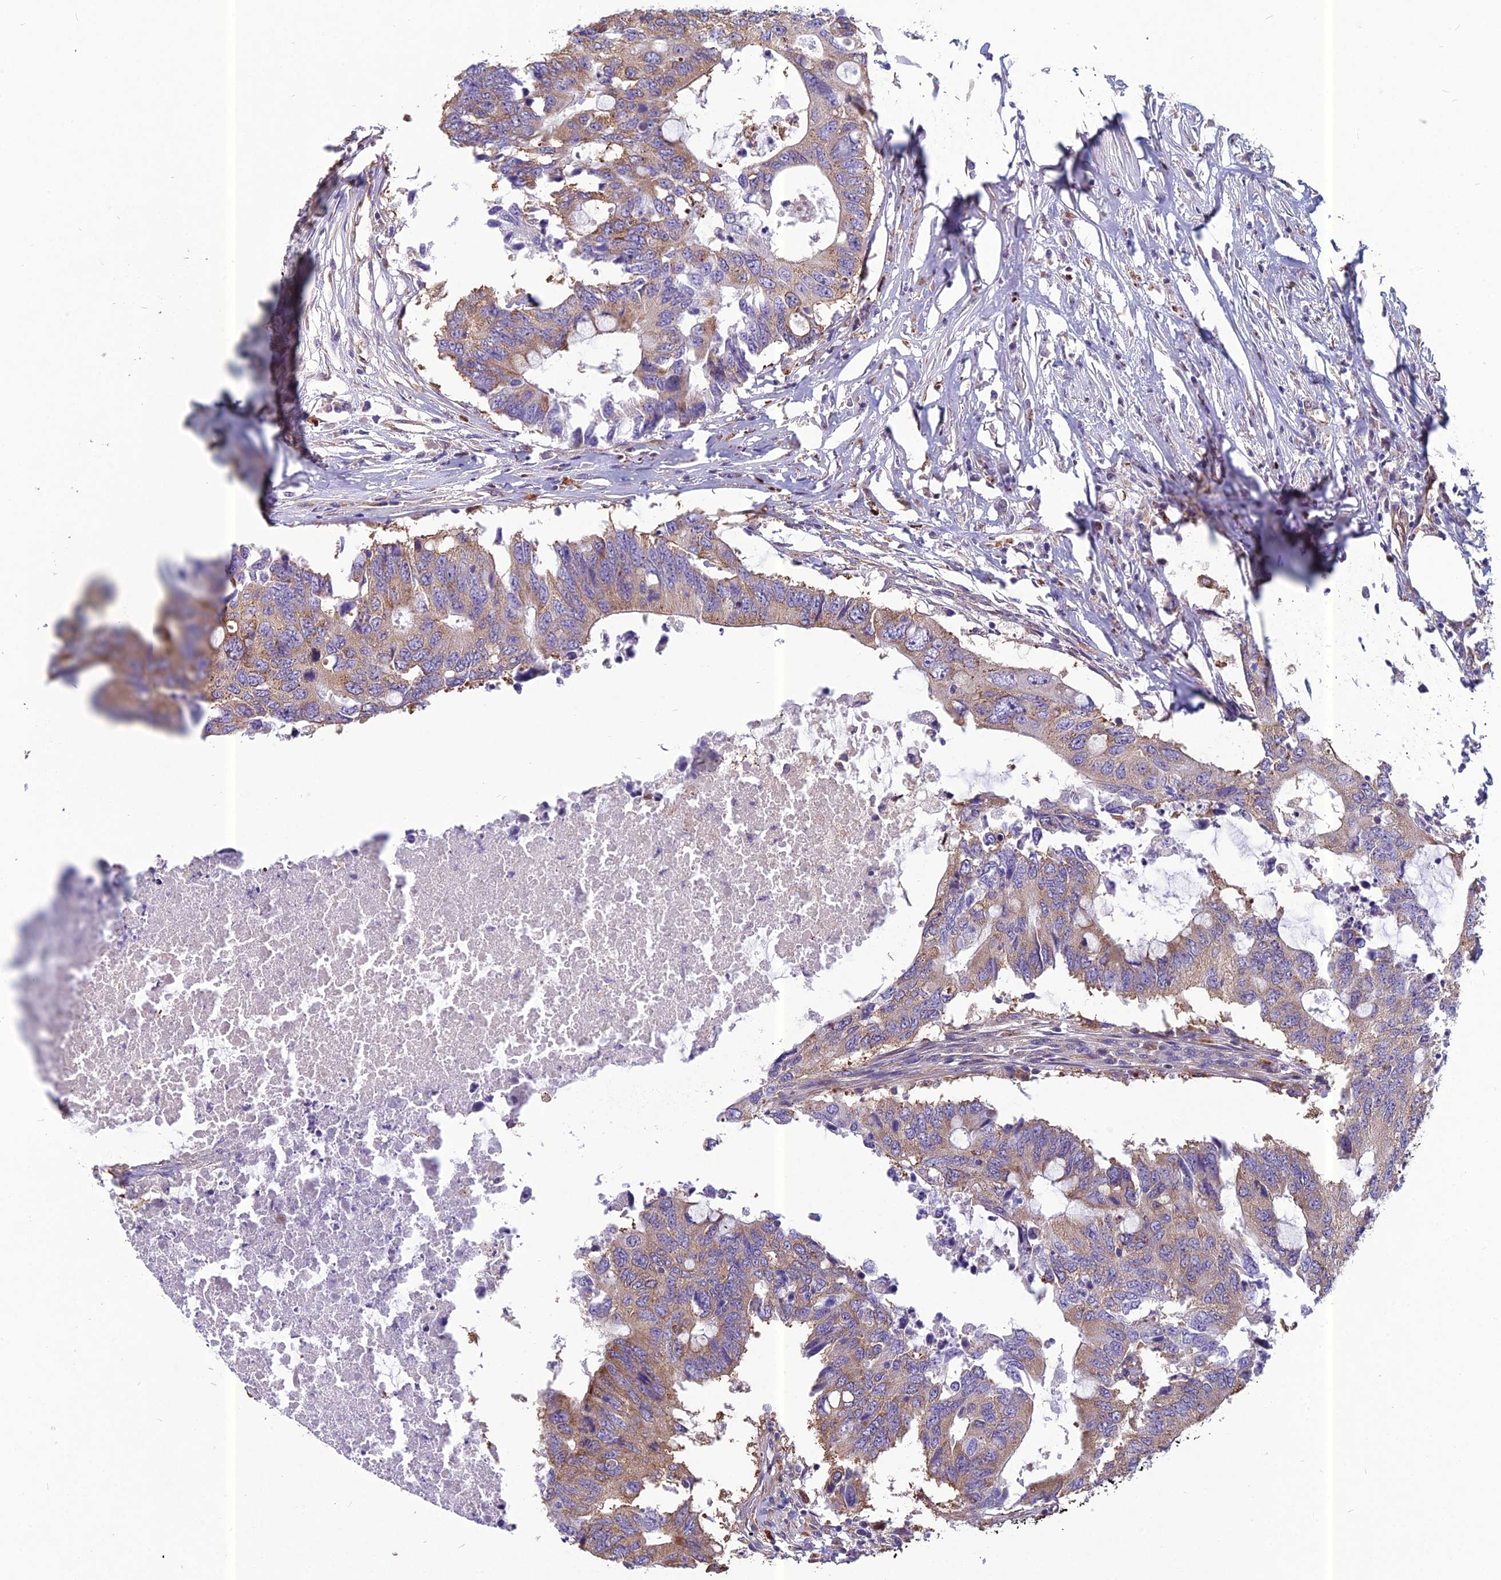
{"staining": {"intensity": "weak", "quantity": ">75%", "location": "cytoplasmic/membranous"}, "tissue": "colorectal cancer", "cell_type": "Tumor cells", "image_type": "cancer", "snomed": [{"axis": "morphology", "description": "Adenocarcinoma, NOS"}, {"axis": "topography", "description": "Colon"}], "caption": "IHC micrograph of neoplastic tissue: human colorectal adenocarcinoma stained using IHC displays low levels of weak protein expression localized specifically in the cytoplasmic/membranous of tumor cells, appearing as a cytoplasmic/membranous brown color.", "gene": "SPDL1", "patient": {"sex": "male", "age": 71}}